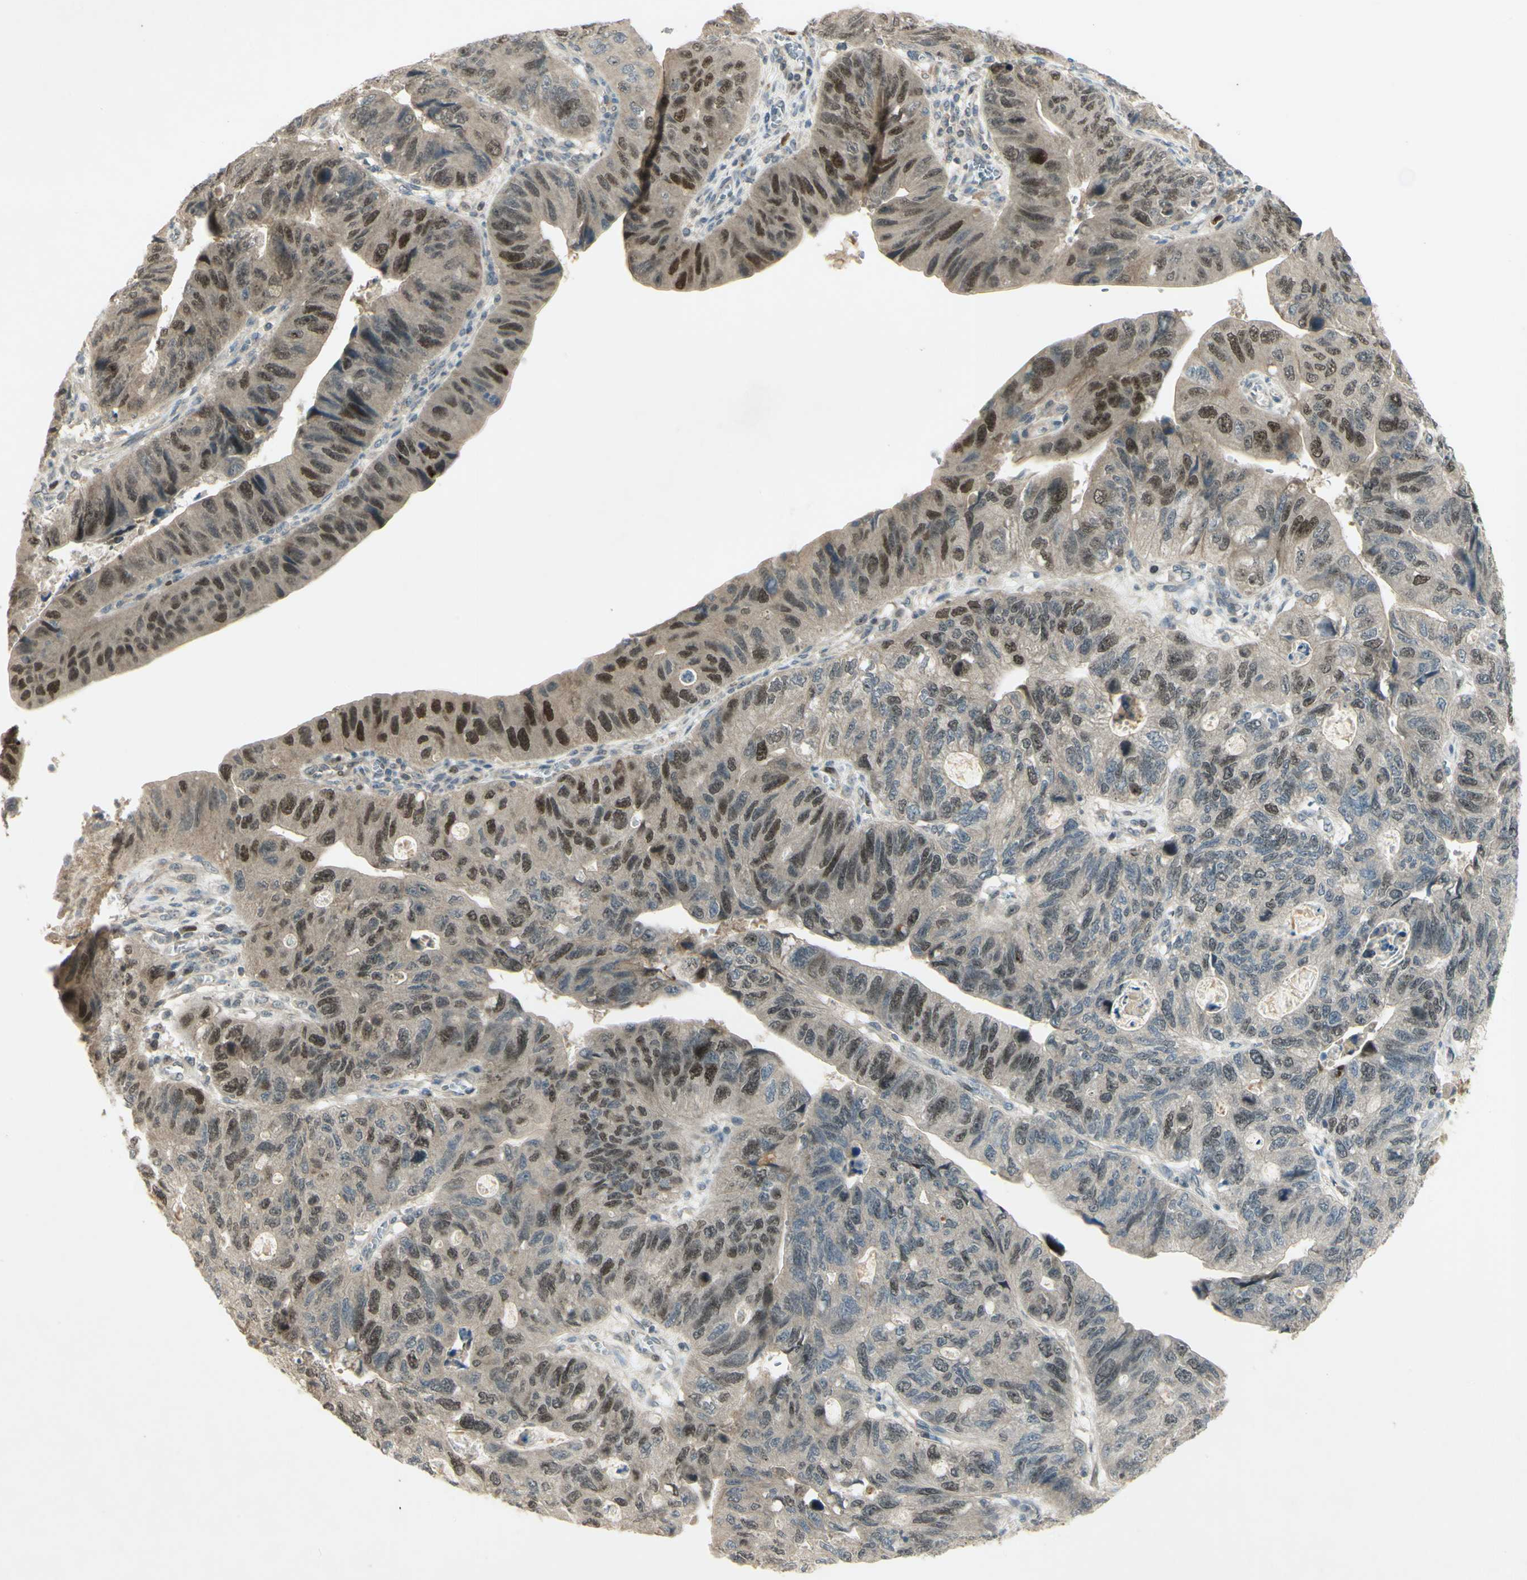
{"staining": {"intensity": "strong", "quantity": ">75%", "location": "nuclear"}, "tissue": "stomach cancer", "cell_type": "Tumor cells", "image_type": "cancer", "snomed": [{"axis": "morphology", "description": "Adenocarcinoma, NOS"}, {"axis": "topography", "description": "Stomach"}], "caption": "Brown immunohistochemical staining in human adenocarcinoma (stomach) exhibits strong nuclear positivity in approximately >75% of tumor cells. (Brightfield microscopy of DAB IHC at high magnification).", "gene": "RAD18", "patient": {"sex": "male", "age": 59}}